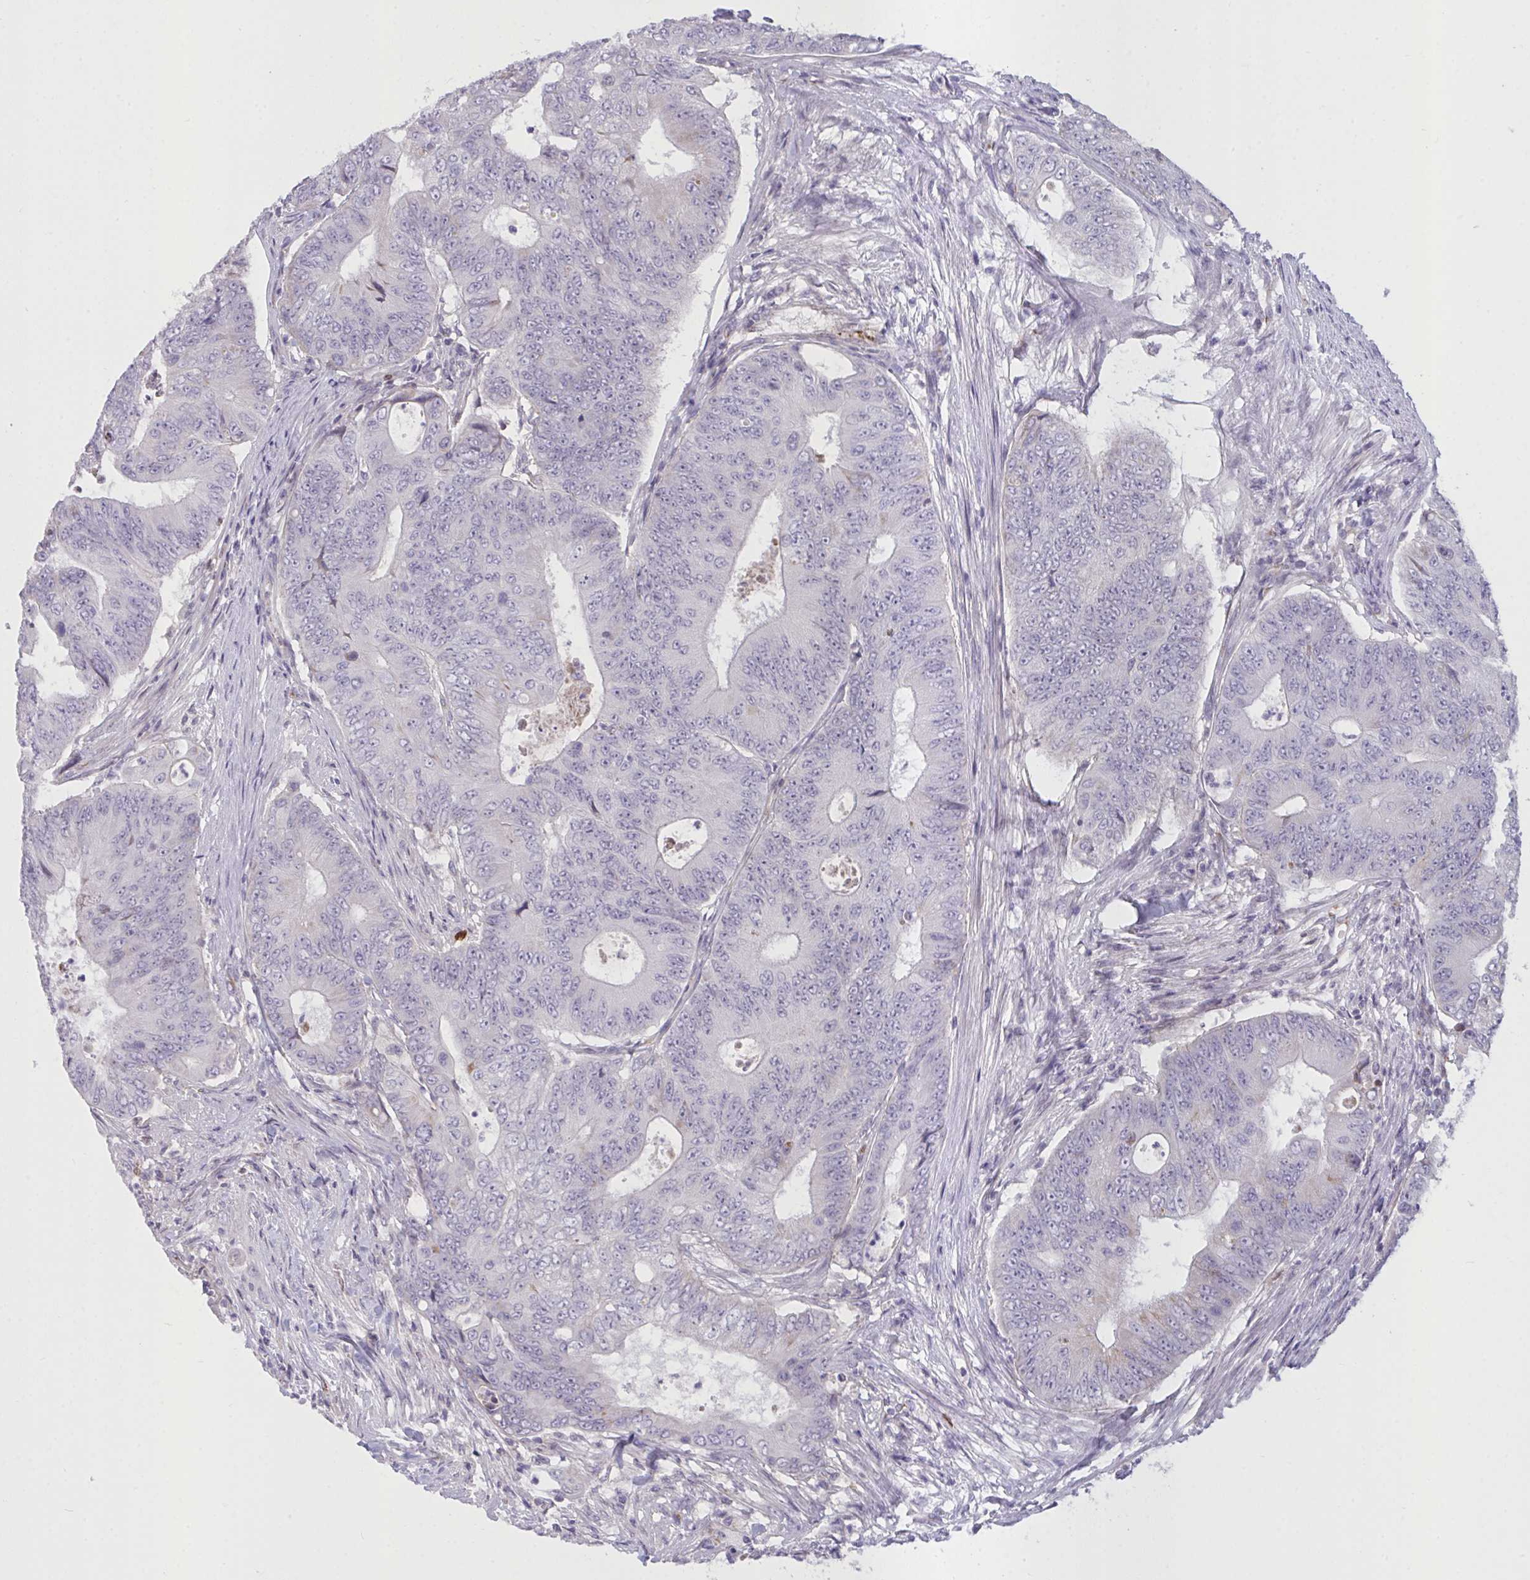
{"staining": {"intensity": "negative", "quantity": "none", "location": "none"}, "tissue": "colorectal cancer", "cell_type": "Tumor cells", "image_type": "cancer", "snomed": [{"axis": "morphology", "description": "Adenocarcinoma, NOS"}, {"axis": "topography", "description": "Colon"}], "caption": "Colorectal cancer (adenocarcinoma) was stained to show a protein in brown. There is no significant positivity in tumor cells.", "gene": "SEMA6B", "patient": {"sex": "female", "age": 48}}